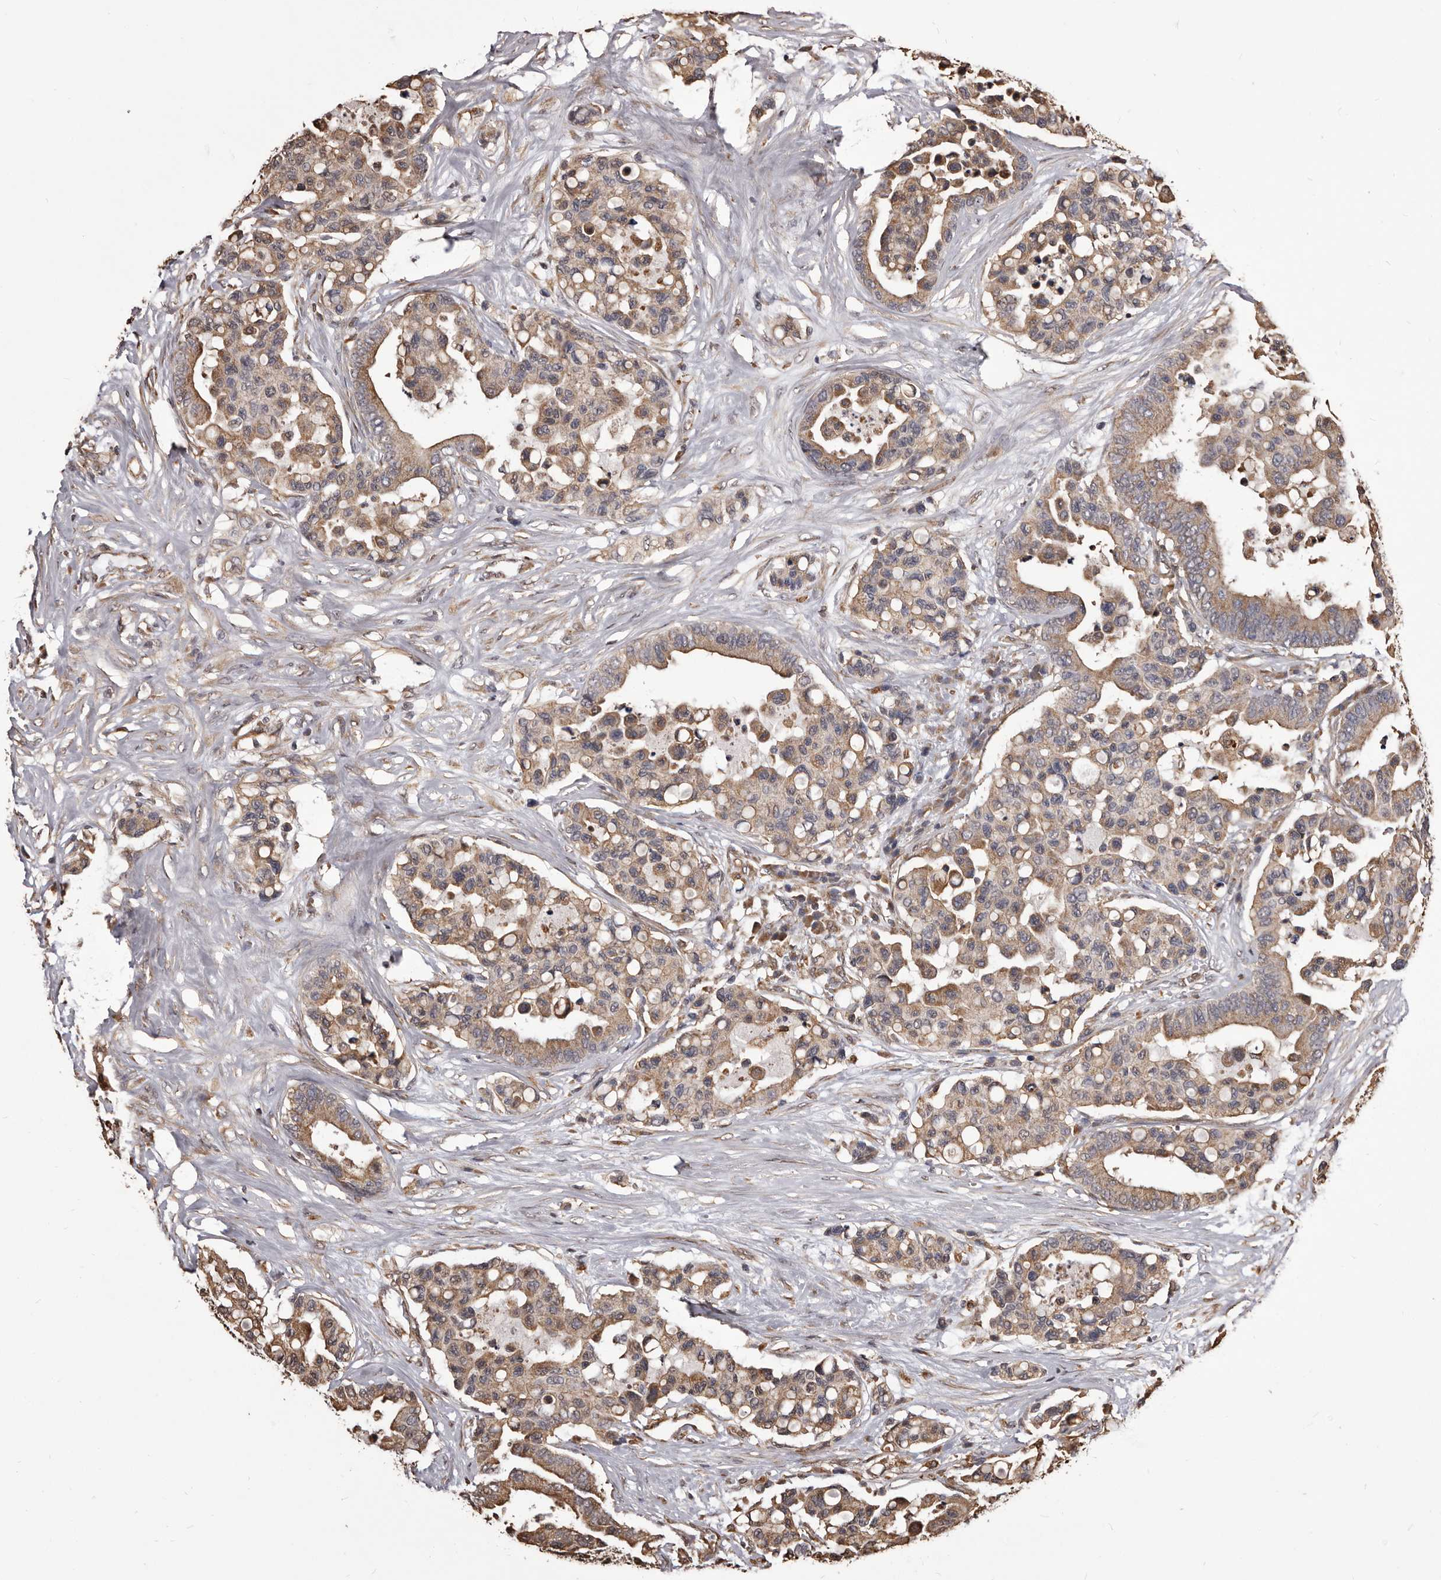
{"staining": {"intensity": "moderate", "quantity": ">75%", "location": "cytoplasmic/membranous"}, "tissue": "colorectal cancer", "cell_type": "Tumor cells", "image_type": "cancer", "snomed": [{"axis": "morphology", "description": "Adenocarcinoma, NOS"}, {"axis": "topography", "description": "Colon"}], "caption": "An image showing moderate cytoplasmic/membranous expression in about >75% of tumor cells in colorectal adenocarcinoma, as visualized by brown immunohistochemical staining.", "gene": "ALPK1", "patient": {"sex": "male", "age": 82}}